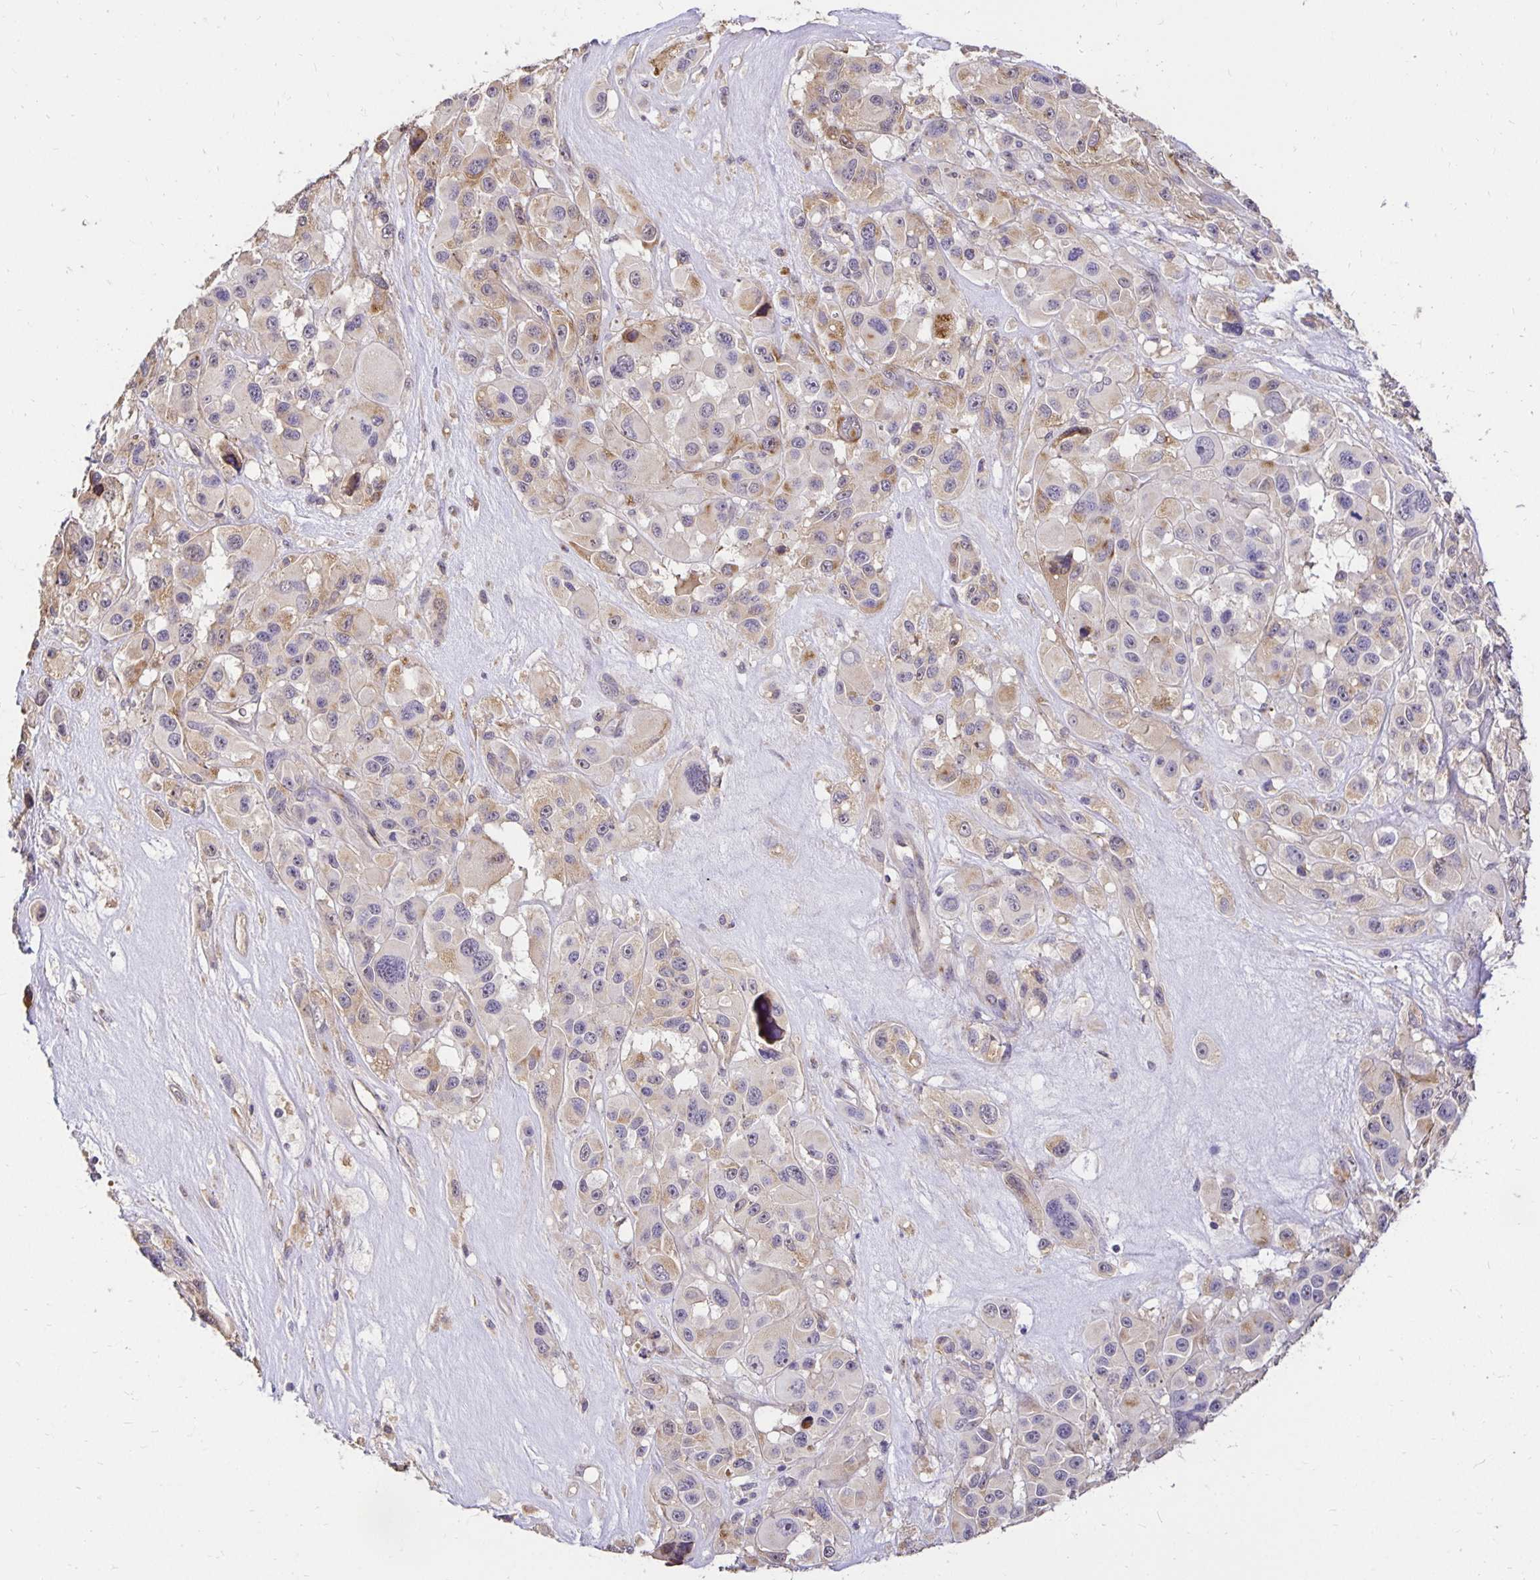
{"staining": {"intensity": "weak", "quantity": "<25%", "location": "cytoplasmic/membranous"}, "tissue": "melanoma", "cell_type": "Tumor cells", "image_type": "cancer", "snomed": [{"axis": "morphology", "description": "Malignant melanoma, Metastatic site"}, {"axis": "topography", "description": "Lymph node"}], "caption": "The histopathology image shows no staining of tumor cells in melanoma.", "gene": "PNPLA3", "patient": {"sex": "female", "age": 65}}